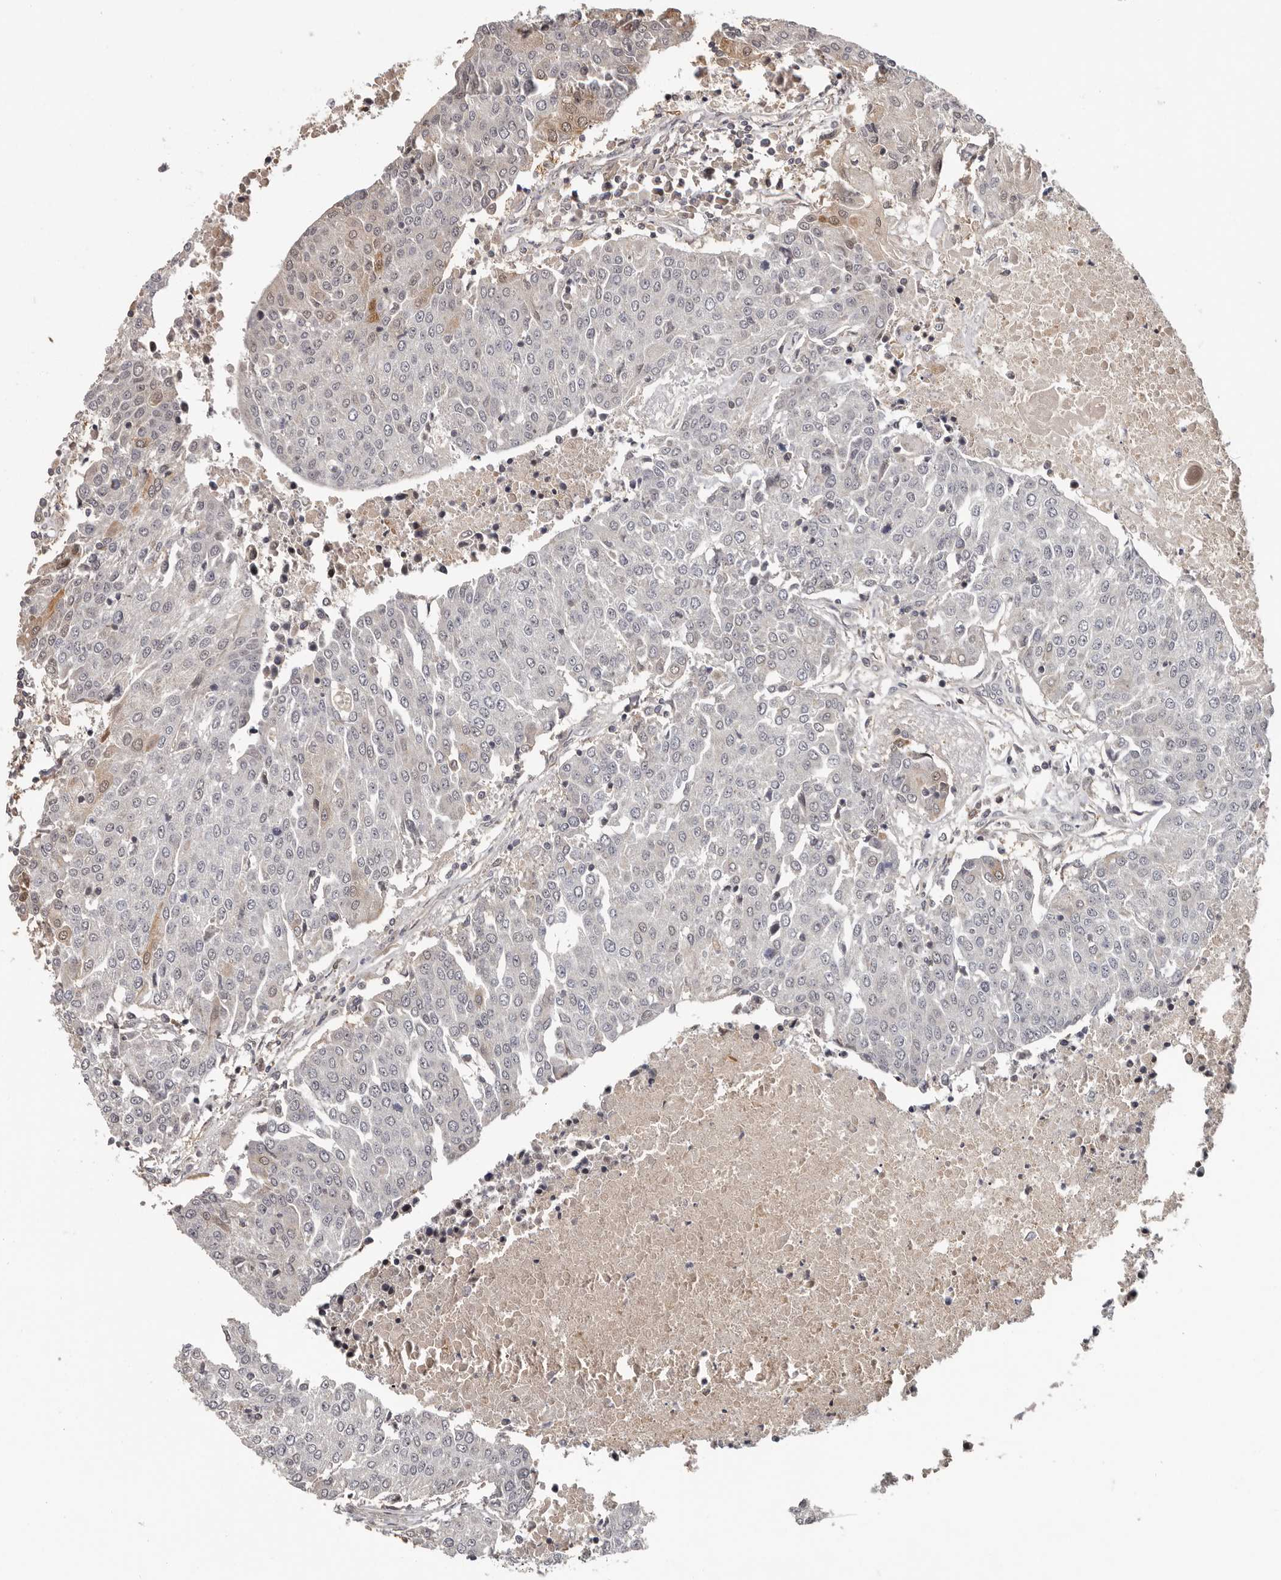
{"staining": {"intensity": "weak", "quantity": "<25%", "location": "cytoplasmic/membranous,nuclear"}, "tissue": "urothelial cancer", "cell_type": "Tumor cells", "image_type": "cancer", "snomed": [{"axis": "morphology", "description": "Urothelial carcinoma, High grade"}, {"axis": "topography", "description": "Urinary bladder"}], "caption": "Immunohistochemistry (IHC) of human high-grade urothelial carcinoma reveals no positivity in tumor cells. (DAB IHC visualized using brightfield microscopy, high magnification).", "gene": "ANKRD44", "patient": {"sex": "female", "age": 85}}